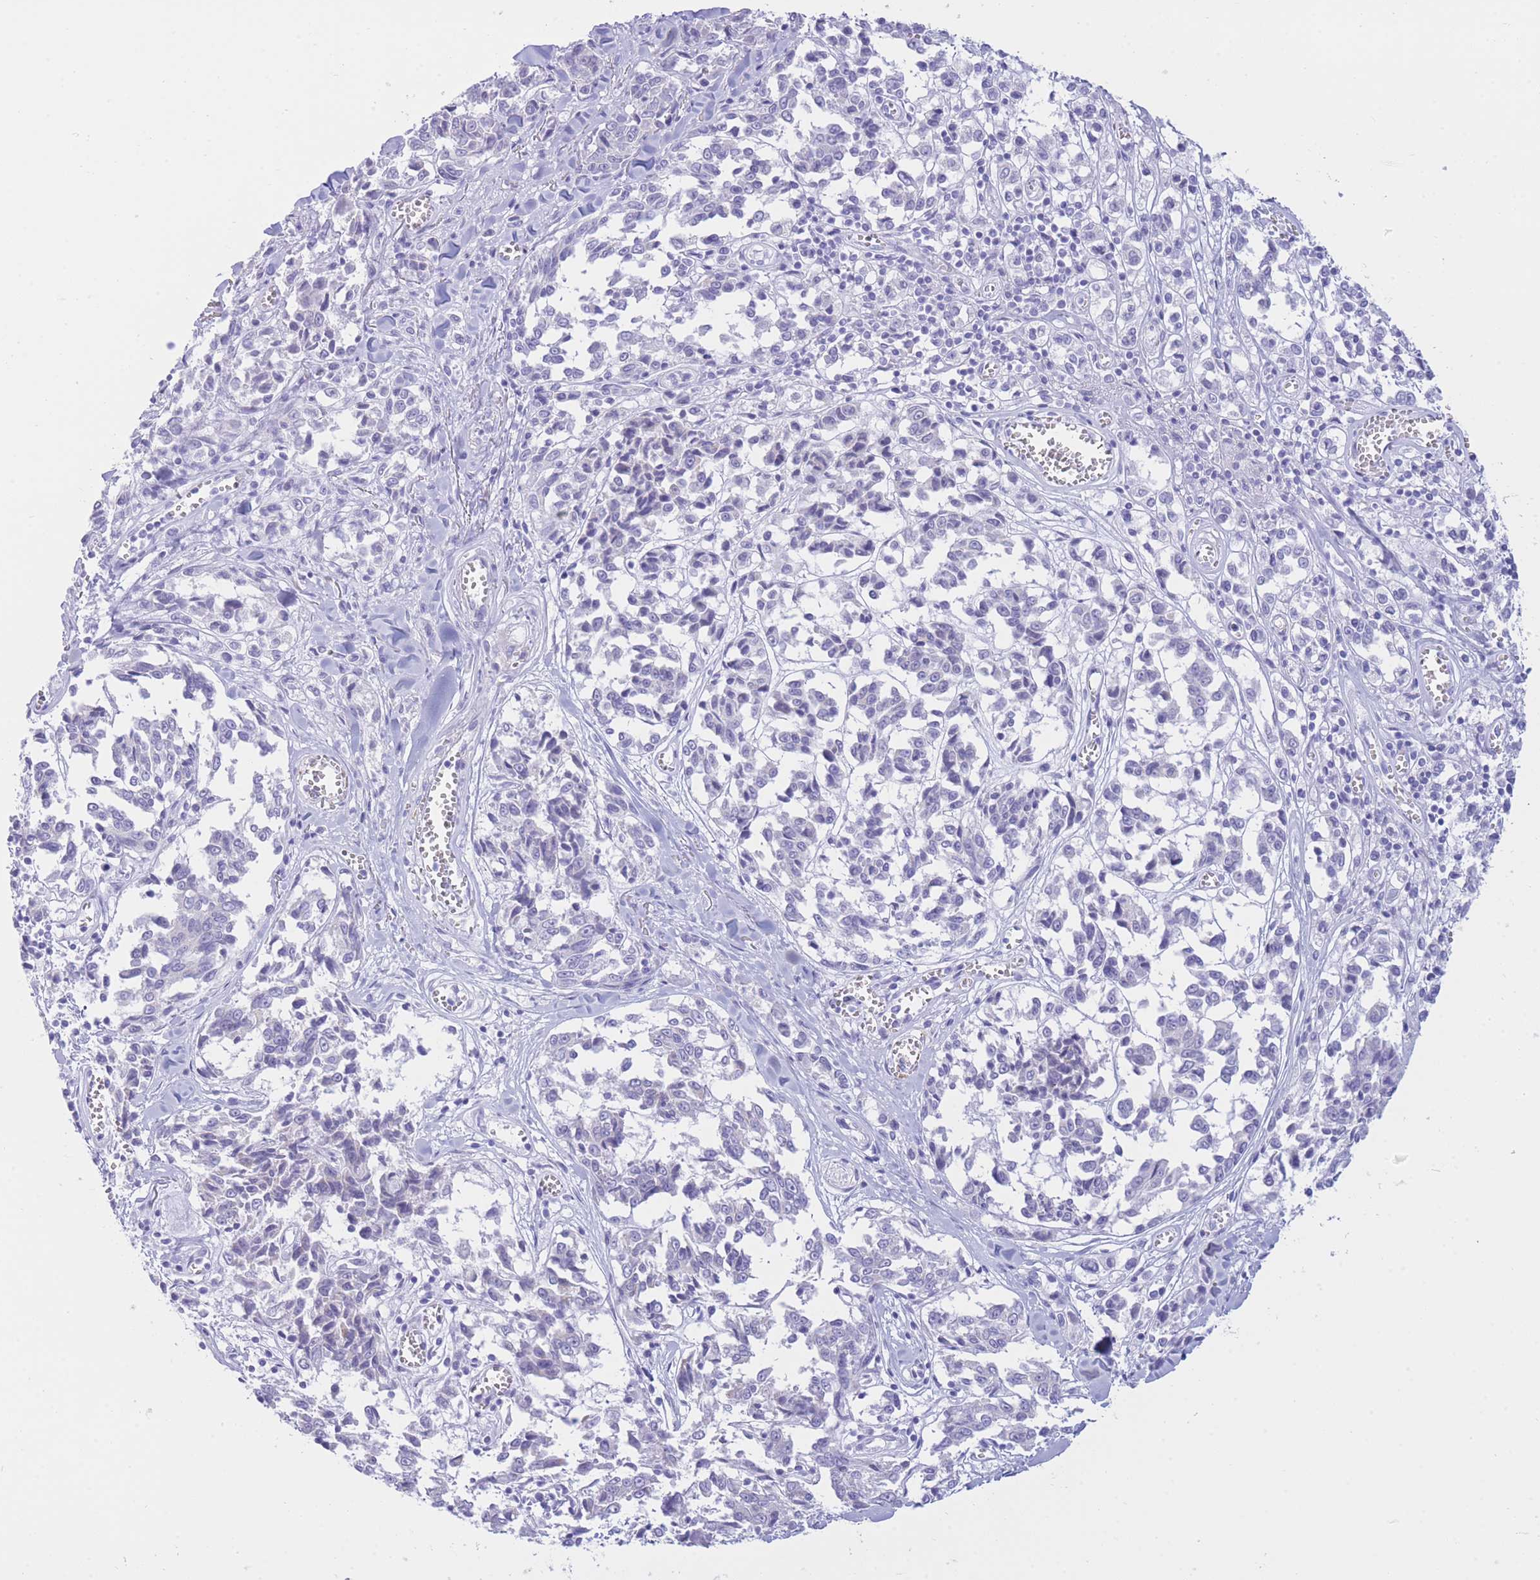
{"staining": {"intensity": "negative", "quantity": "none", "location": "none"}, "tissue": "melanoma", "cell_type": "Tumor cells", "image_type": "cancer", "snomed": [{"axis": "morphology", "description": "Malignant melanoma, NOS"}, {"axis": "topography", "description": "Skin"}], "caption": "Malignant melanoma was stained to show a protein in brown. There is no significant expression in tumor cells.", "gene": "VWA8", "patient": {"sex": "female", "age": 64}}